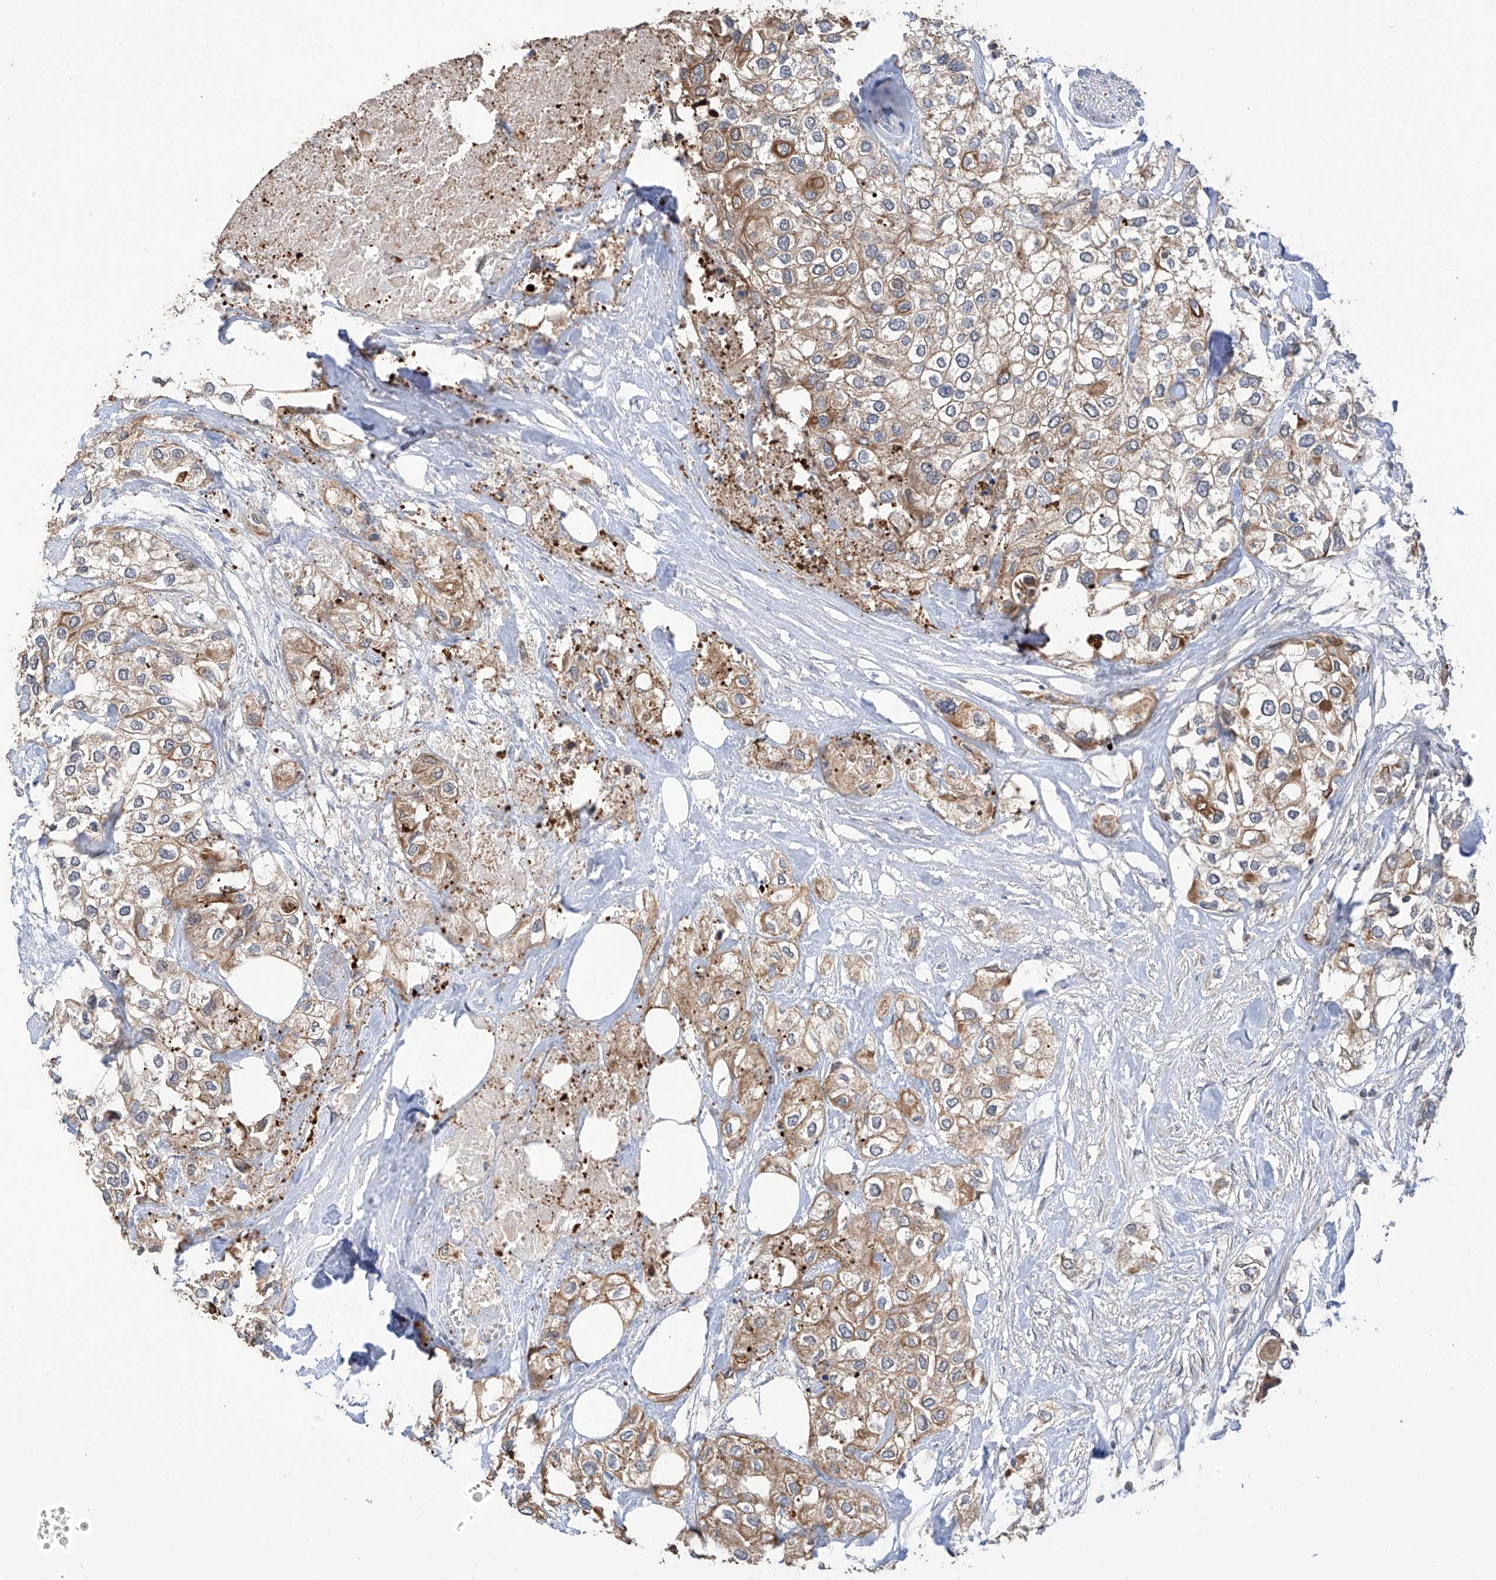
{"staining": {"intensity": "moderate", "quantity": ">75%", "location": "cytoplasmic/membranous"}, "tissue": "urothelial cancer", "cell_type": "Tumor cells", "image_type": "cancer", "snomed": [{"axis": "morphology", "description": "Urothelial carcinoma, High grade"}, {"axis": "topography", "description": "Urinary bladder"}], "caption": "Urothelial cancer stained with a protein marker shows moderate staining in tumor cells.", "gene": "RPAIN", "patient": {"sex": "male", "age": 64}}